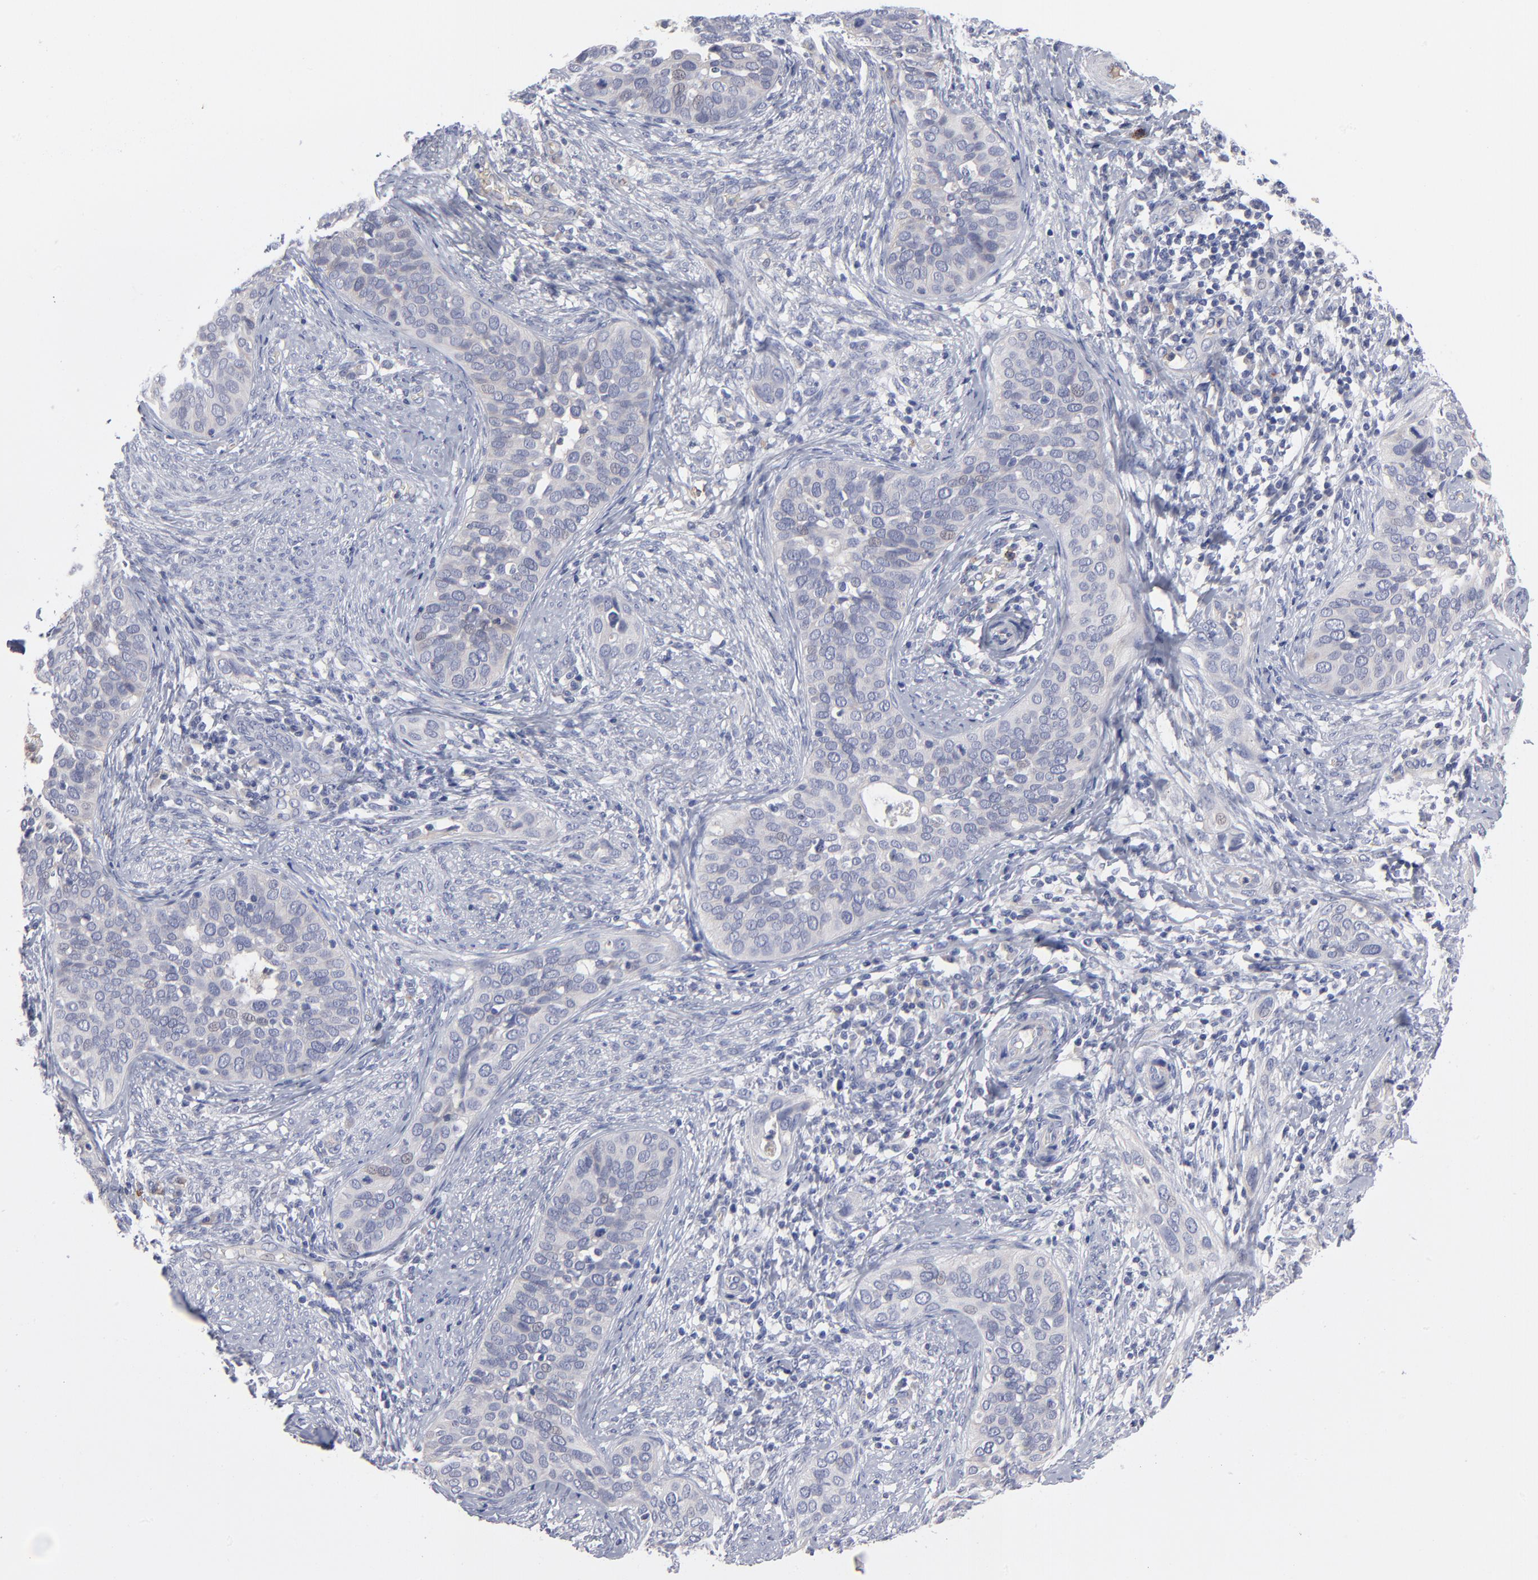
{"staining": {"intensity": "negative", "quantity": "none", "location": "none"}, "tissue": "cervical cancer", "cell_type": "Tumor cells", "image_type": "cancer", "snomed": [{"axis": "morphology", "description": "Squamous cell carcinoma, NOS"}, {"axis": "topography", "description": "Cervix"}], "caption": "High power microscopy histopathology image of an IHC image of cervical cancer (squamous cell carcinoma), revealing no significant positivity in tumor cells.", "gene": "CCR3", "patient": {"sex": "female", "age": 31}}